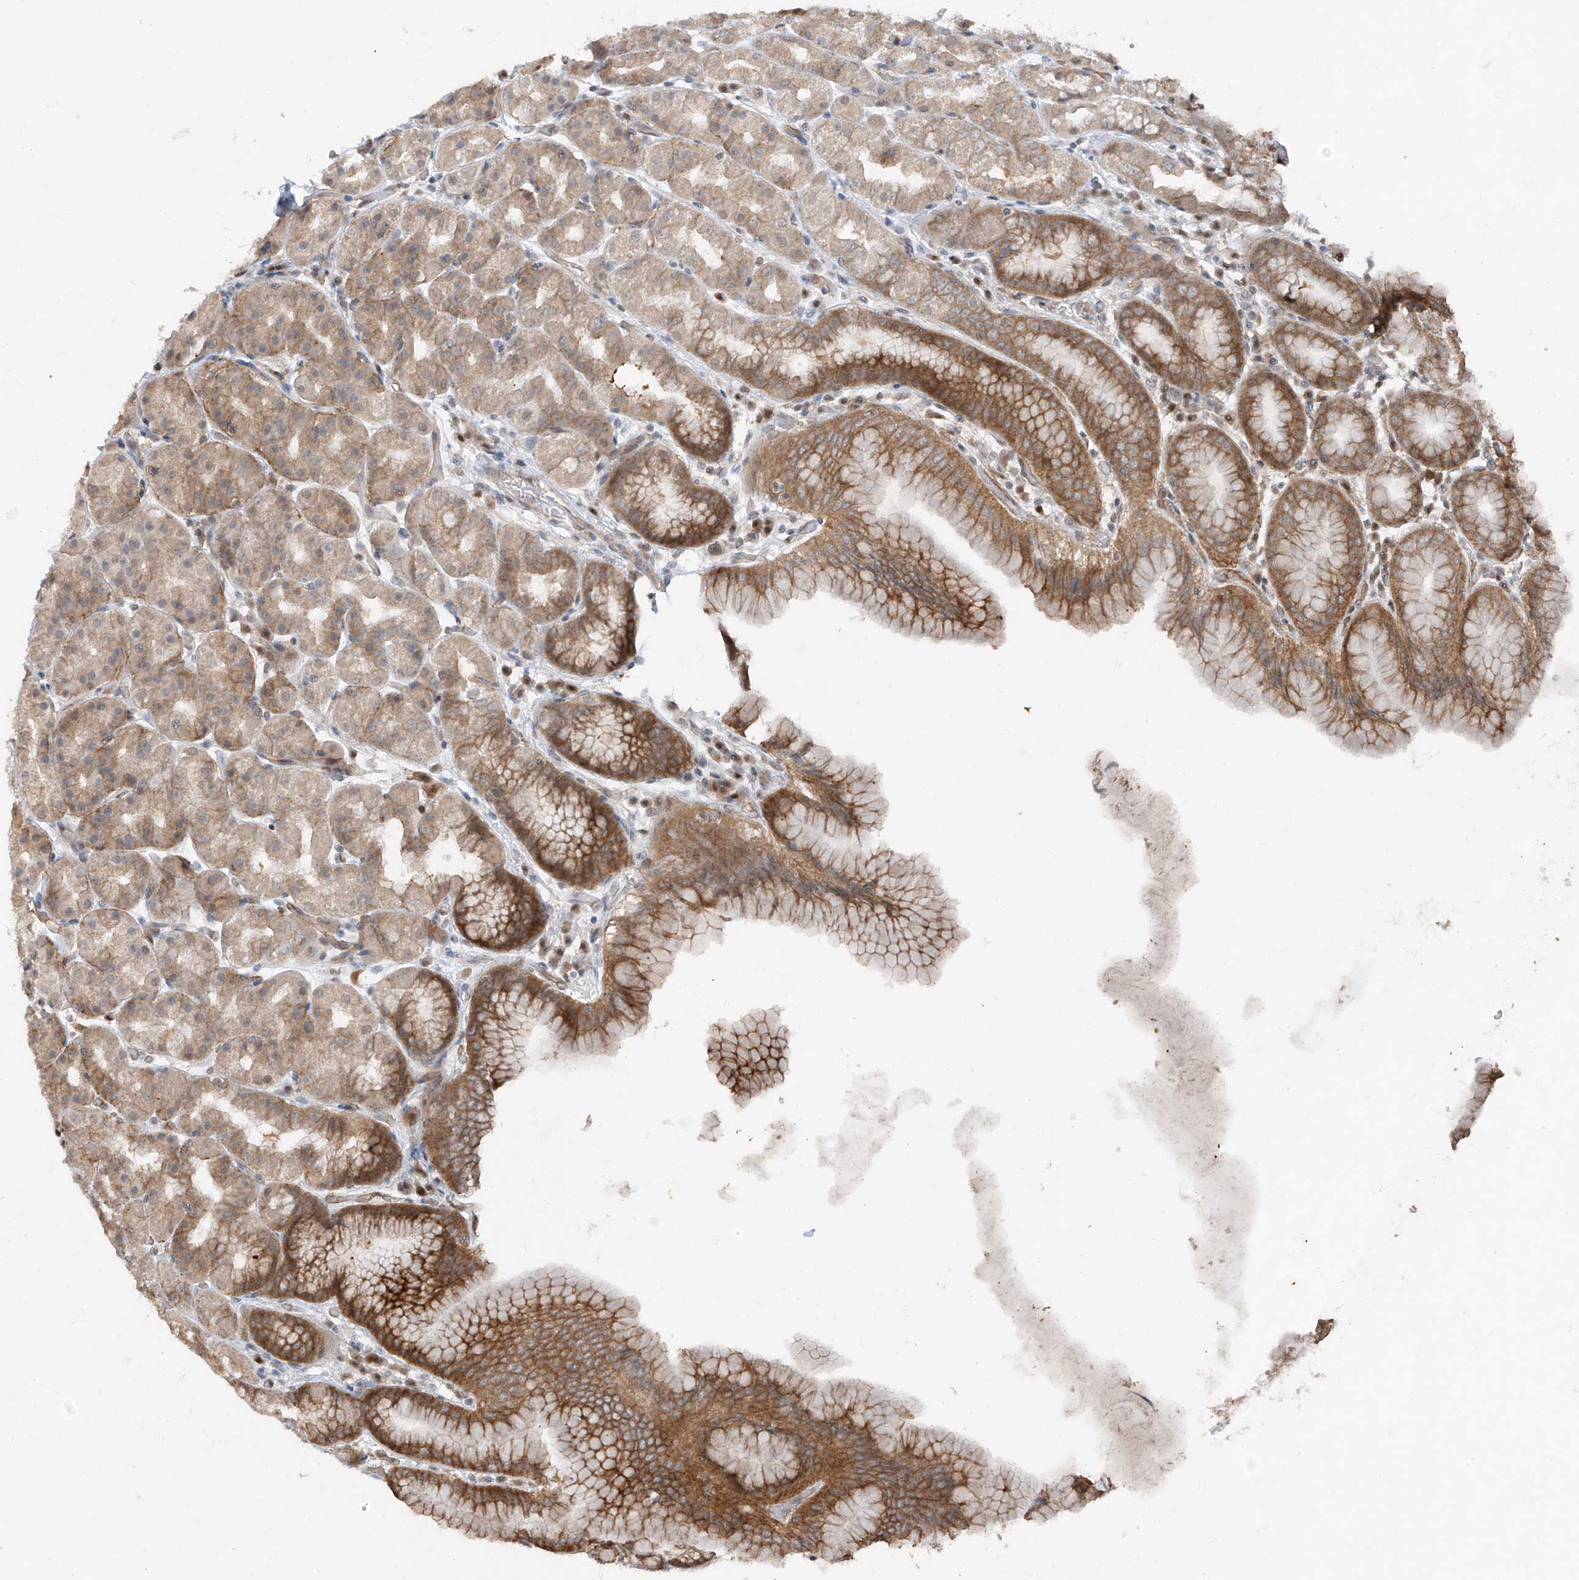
{"staining": {"intensity": "moderate", "quantity": "25%-75%", "location": "cytoplasmic/membranous"}, "tissue": "stomach", "cell_type": "Glandular cells", "image_type": "normal", "snomed": [{"axis": "morphology", "description": "Normal tissue, NOS"}, {"axis": "topography", "description": "Stomach, upper"}], "caption": "IHC (DAB) staining of benign human stomach shows moderate cytoplasmic/membranous protein positivity in about 25%-75% of glandular cells.", "gene": "ZNF358", "patient": {"sex": "male", "age": 68}}